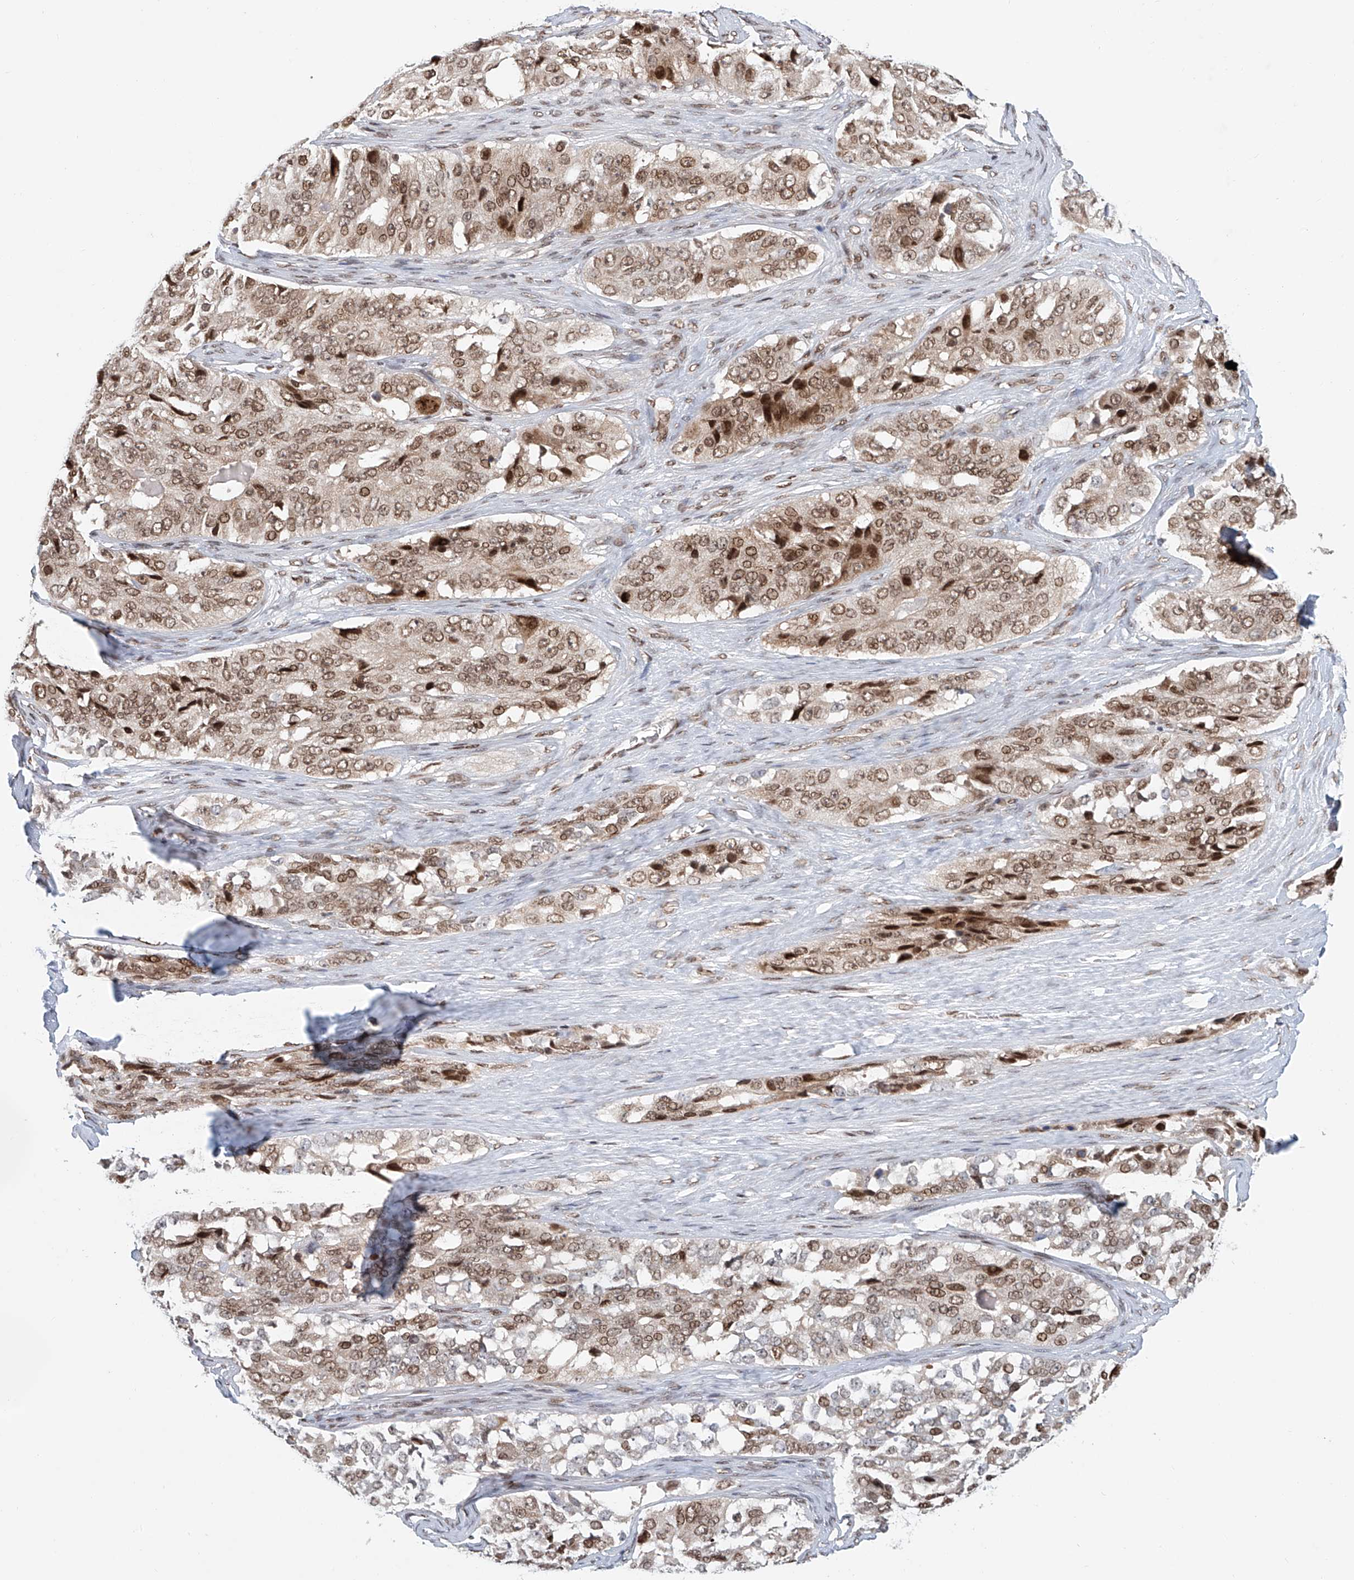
{"staining": {"intensity": "moderate", "quantity": ">75%", "location": "cytoplasmic/membranous,nuclear"}, "tissue": "ovarian cancer", "cell_type": "Tumor cells", "image_type": "cancer", "snomed": [{"axis": "morphology", "description": "Carcinoma, endometroid"}, {"axis": "topography", "description": "Ovary"}], "caption": "A high-resolution photomicrograph shows IHC staining of endometroid carcinoma (ovarian), which demonstrates moderate cytoplasmic/membranous and nuclear positivity in approximately >75% of tumor cells.", "gene": "ZNF470", "patient": {"sex": "female", "age": 51}}